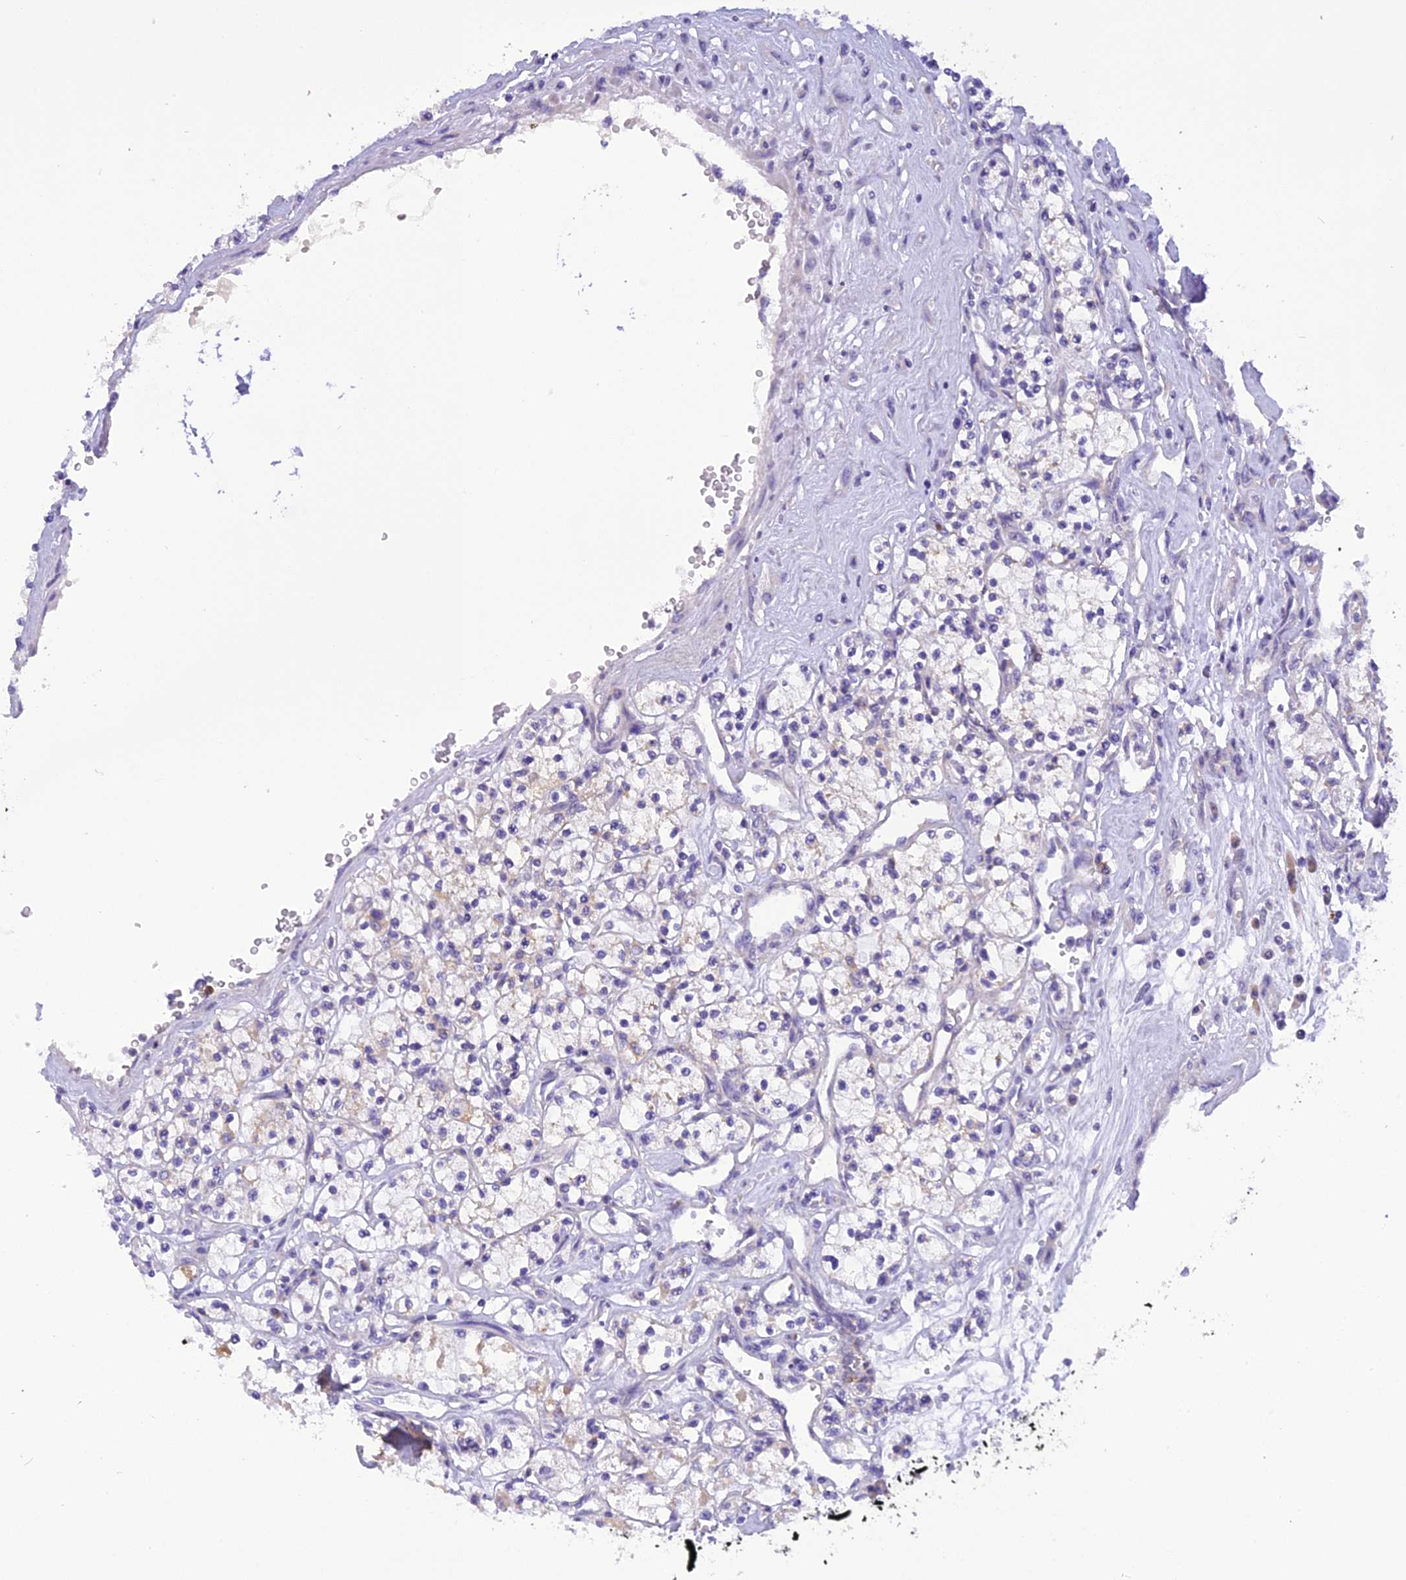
{"staining": {"intensity": "negative", "quantity": "none", "location": "none"}, "tissue": "renal cancer", "cell_type": "Tumor cells", "image_type": "cancer", "snomed": [{"axis": "morphology", "description": "Adenocarcinoma, NOS"}, {"axis": "topography", "description": "Kidney"}], "caption": "Human renal adenocarcinoma stained for a protein using immunohistochemistry exhibits no positivity in tumor cells.", "gene": "TRIM3", "patient": {"sex": "female", "age": 59}}